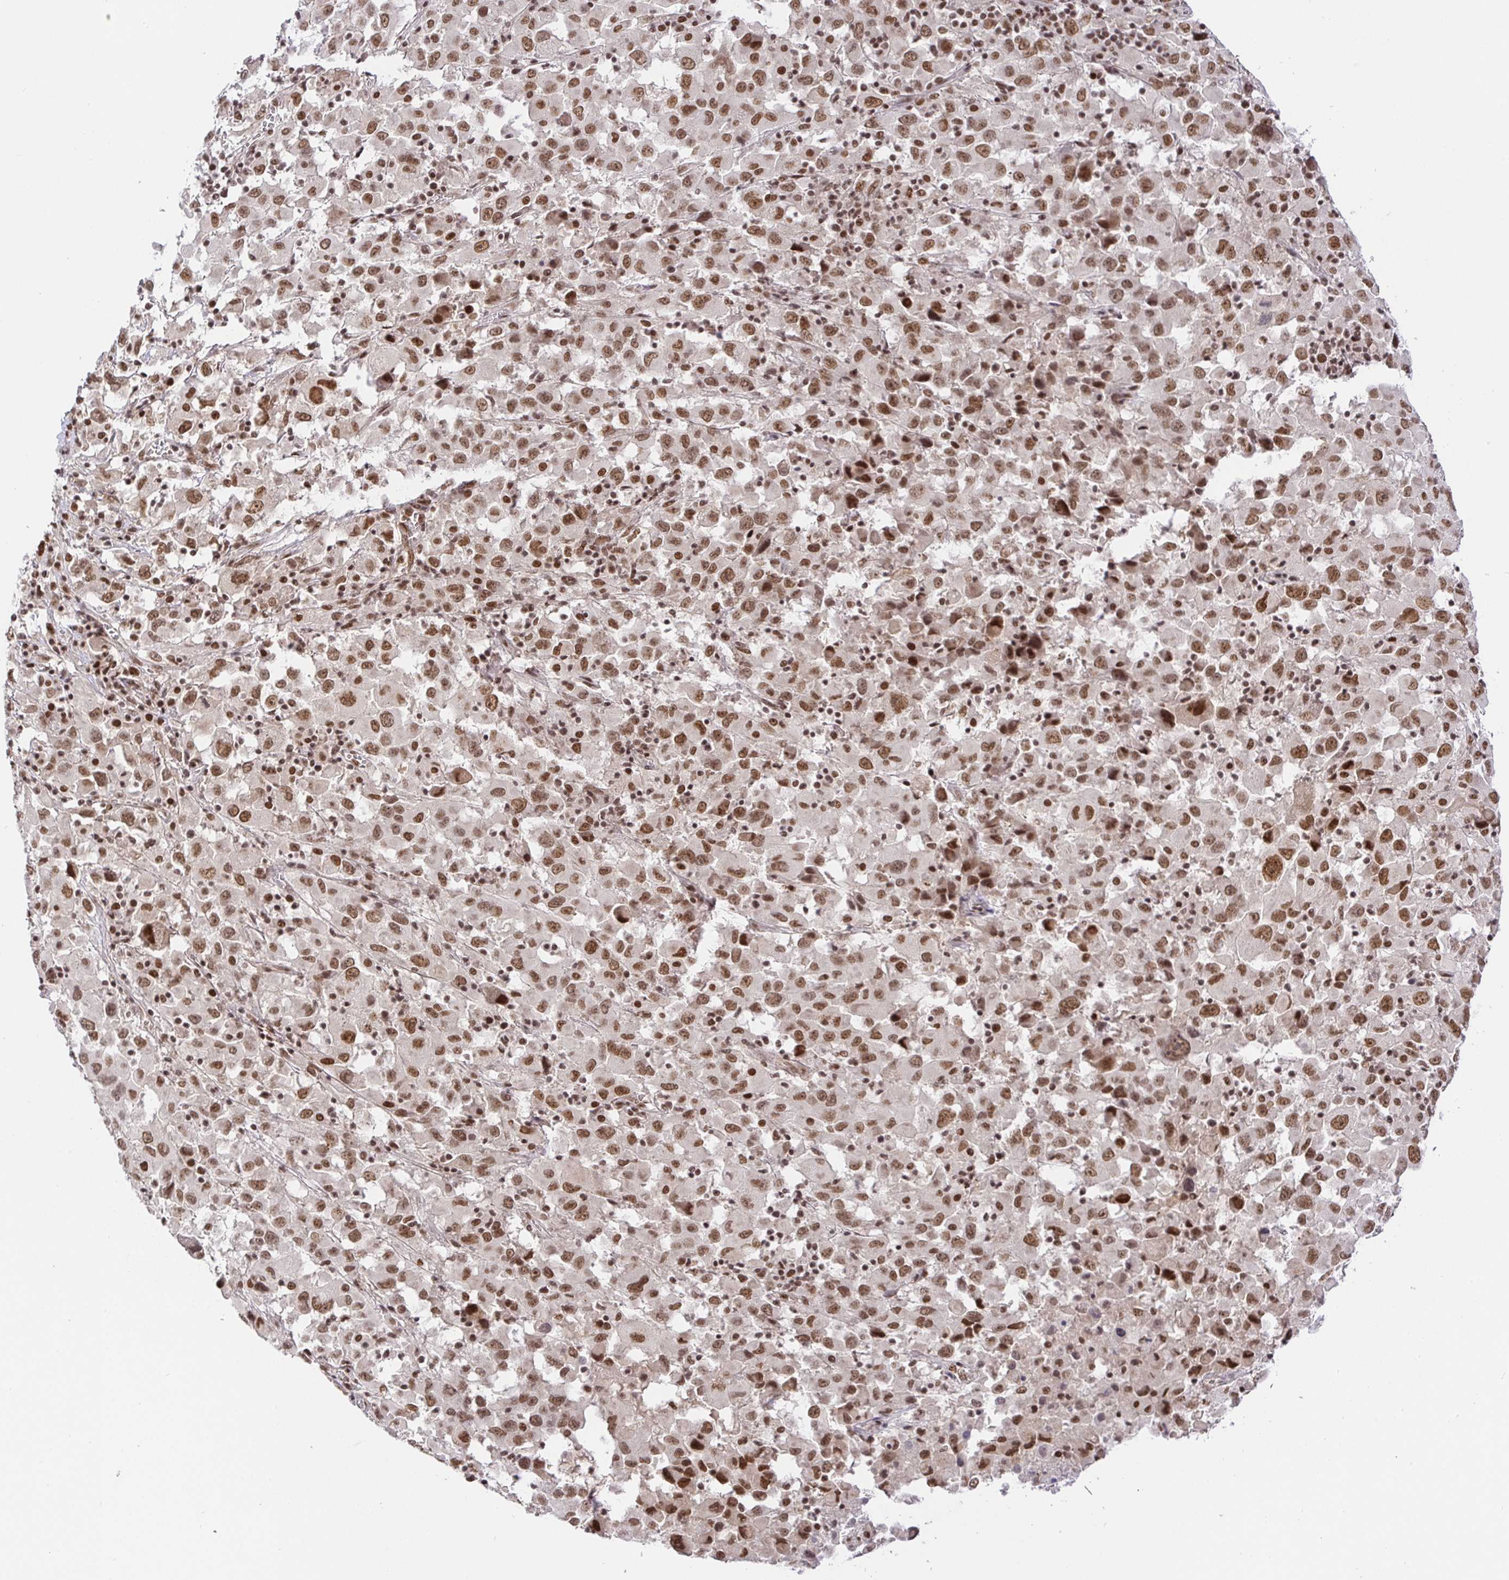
{"staining": {"intensity": "moderate", "quantity": ">75%", "location": "nuclear"}, "tissue": "melanoma", "cell_type": "Tumor cells", "image_type": "cancer", "snomed": [{"axis": "morphology", "description": "Malignant melanoma, Metastatic site"}, {"axis": "topography", "description": "Soft tissue"}], "caption": "Protein expression analysis of human malignant melanoma (metastatic site) reveals moderate nuclear expression in approximately >75% of tumor cells. (Brightfield microscopy of DAB IHC at high magnification).", "gene": "USF1", "patient": {"sex": "male", "age": 50}}